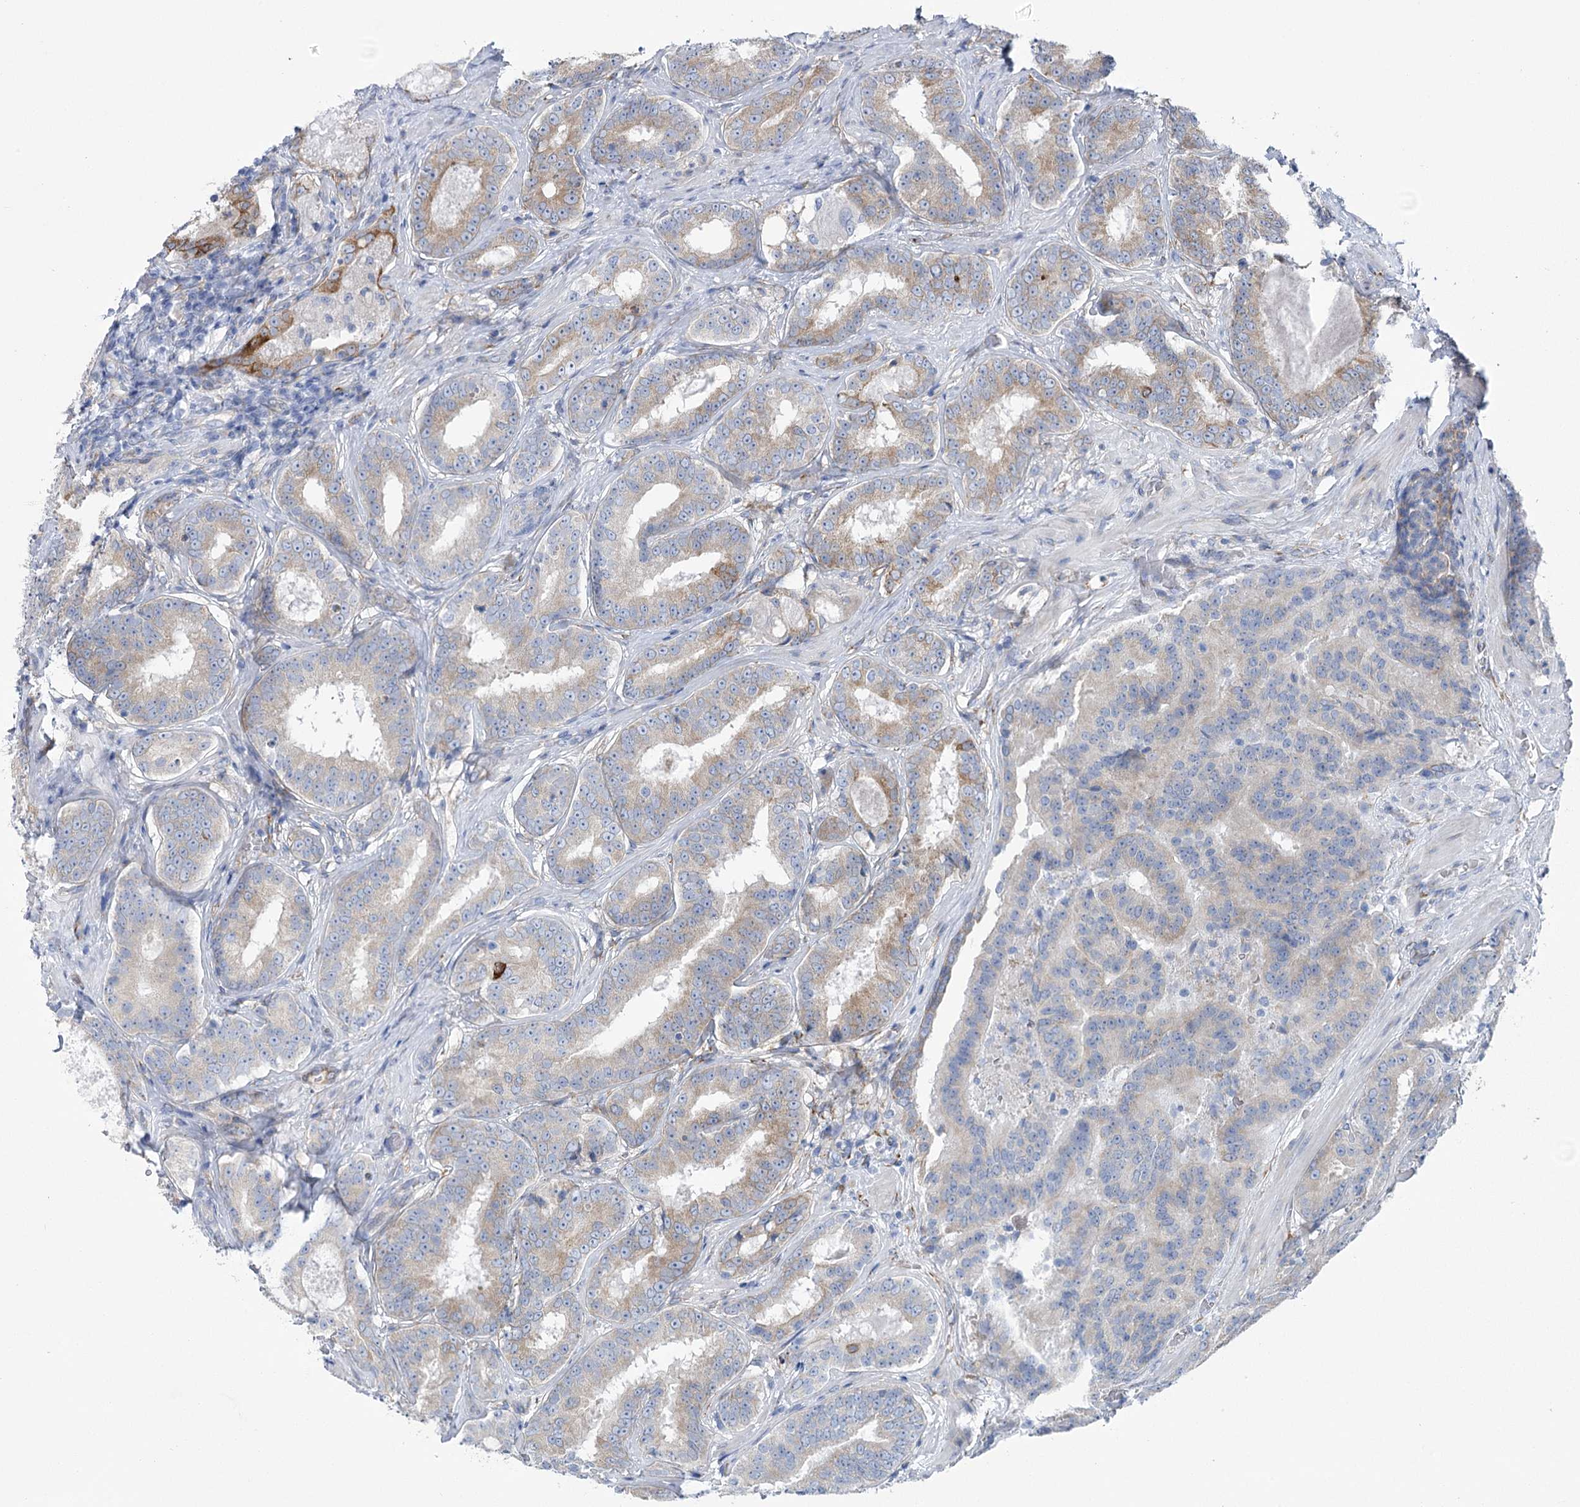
{"staining": {"intensity": "weak", "quantity": "25%-75%", "location": "cytoplasmic/membranous"}, "tissue": "prostate cancer", "cell_type": "Tumor cells", "image_type": "cancer", "snomed": [{"axis": "morphology", "description": "Adenocarcinoma, High grade"}, {"axis": "topography", "description": "Prostate"}], "caption": "A histopathology image of human prostate cancer (high-grade adenocarcinoma) stained for a protein reveals weak cytoplasmic/membranous brown staining in tumor cells.", "gene": "YTHDC2", "patient": {"sex": "male", "age": 57}}